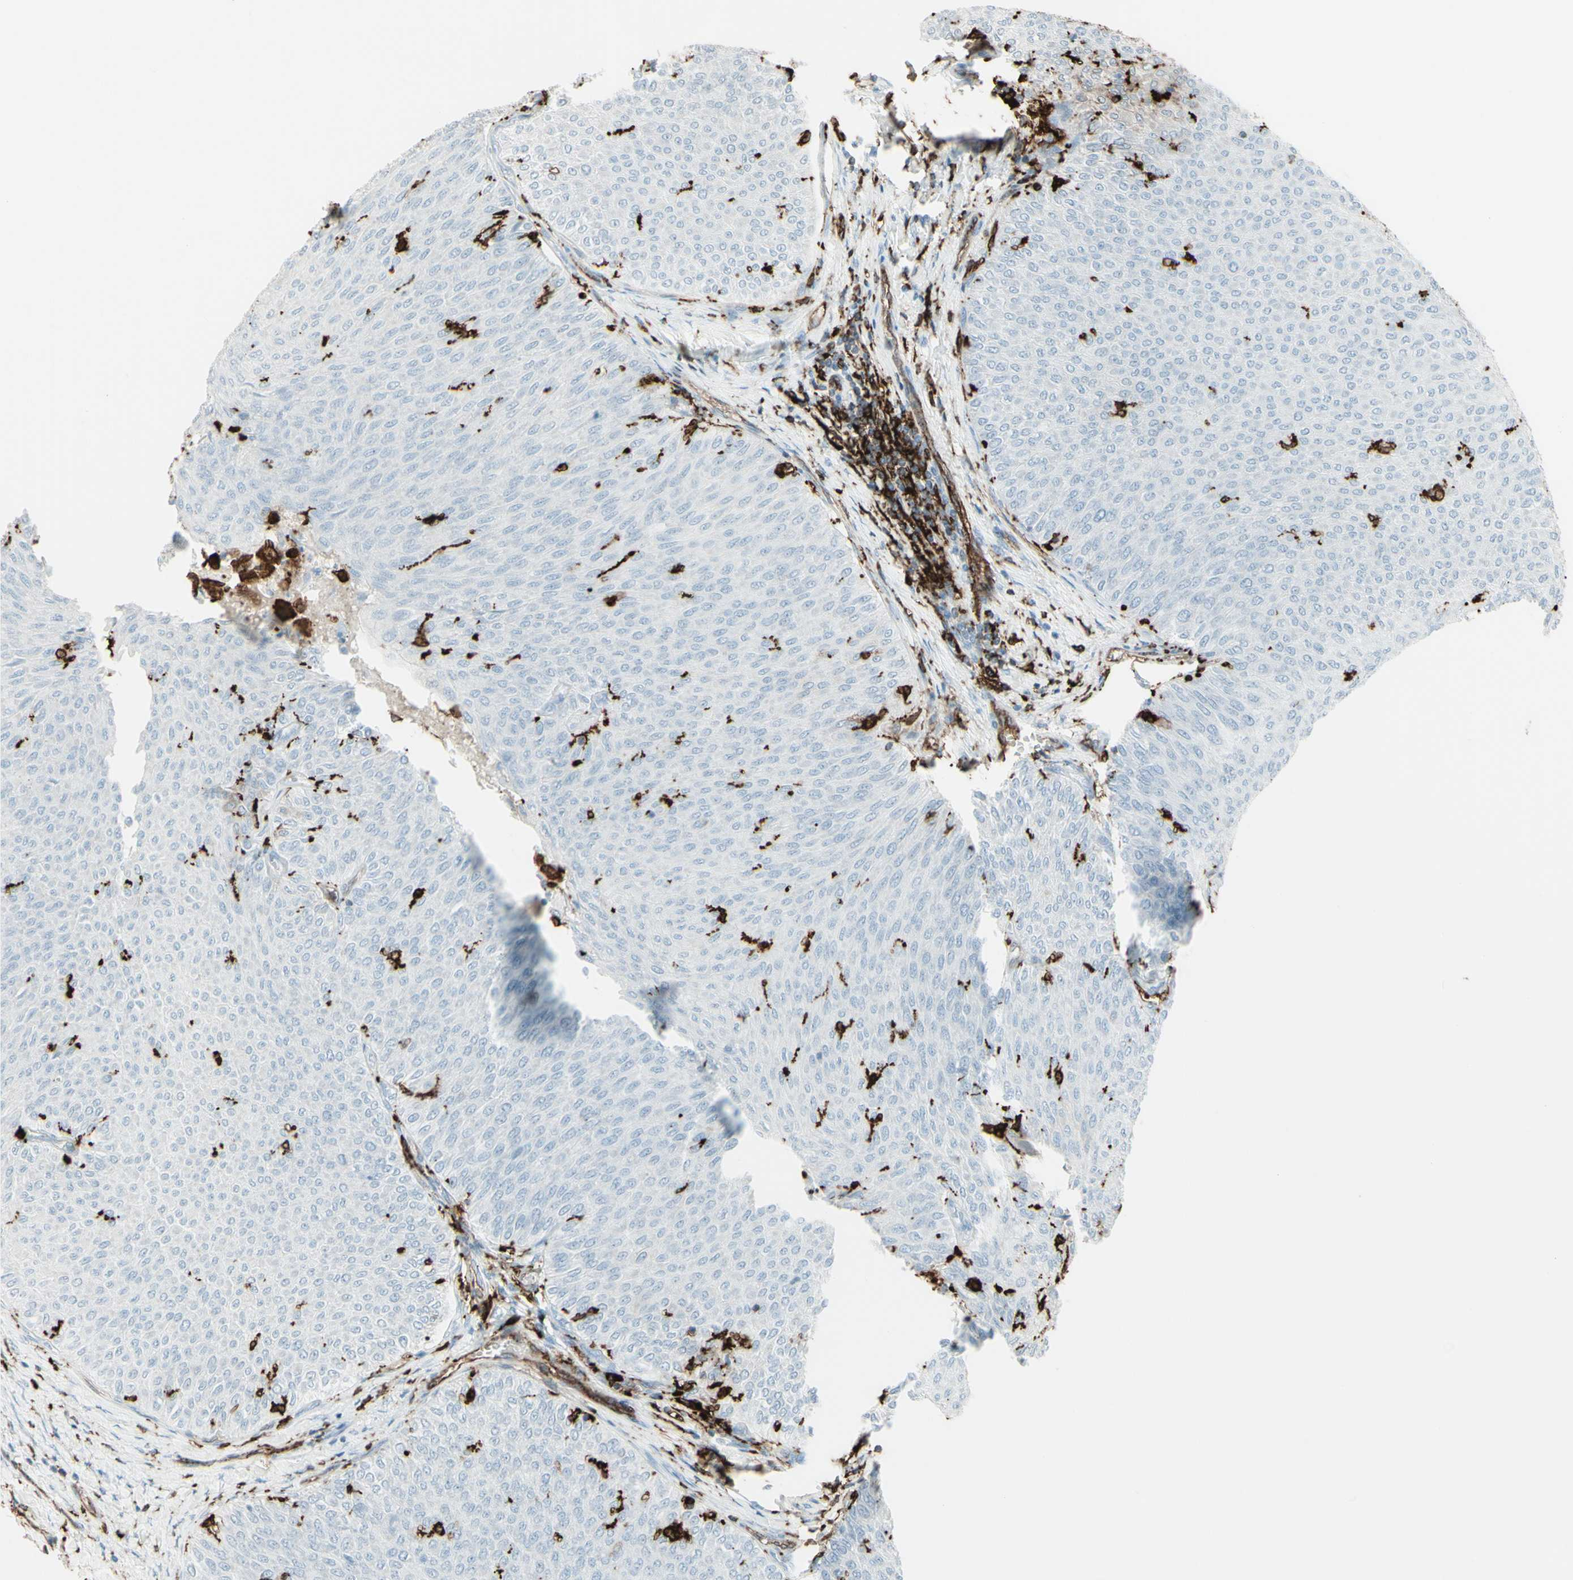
{"staining": {"intensity": "negative", "quantity": "none", "location": "none"}, "tissue": "urothelial cancer", "cell_type": "Tumor cells", "image_type": "cancer", "snomed": [{"axis": "morphology", "description": "Urothelial carcinoma, Low grade"}, {"axis": "topography", "description": "Urinary bladder"}], "caption": "High power microscopy photomicrograph of an immunohistochemistry (IHC) photomicrograph of urothelial carcinoma (low-grade), revealing no significant expression in tumor cells.", "gene": "HLA-DPB1", "patient": {"sex": "male", "age": 78}}